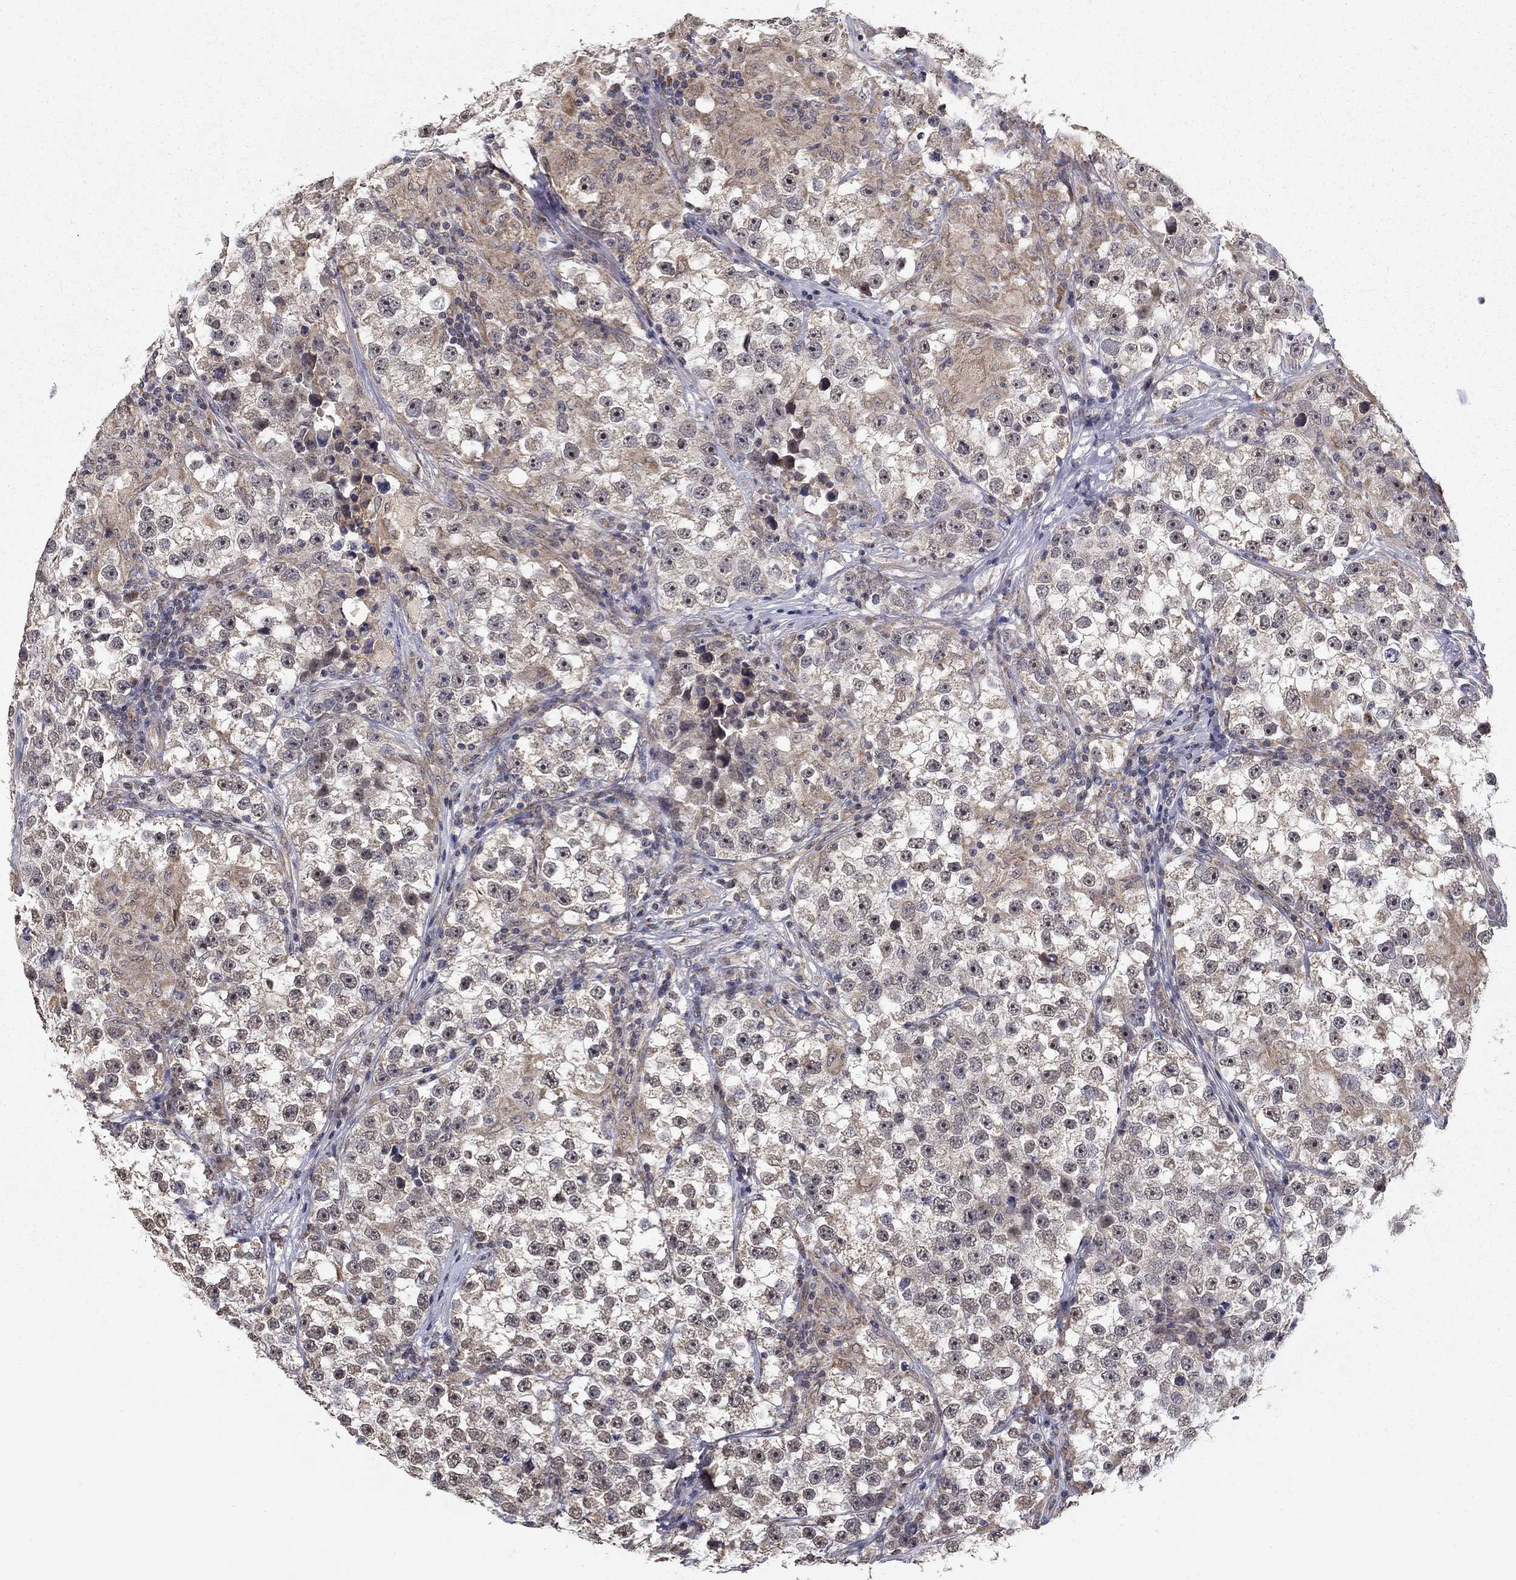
{"staining": {"intensity": "negative", "quantity": "none", "location": "none"}, "tissue": "testis cancer", "cell_type": "Tumor cells", "image_type": "cancer", "snomed": [{"axis": "morphology", "description": "Seminoma, NOS"}, {"axis": "topography", "description": "Testis"}], "caption": "Tumor cells show no significant positivity in seminoma (testis).", "gene": "SLC2A13", "patient": {"sex": "male", "age": 46}}